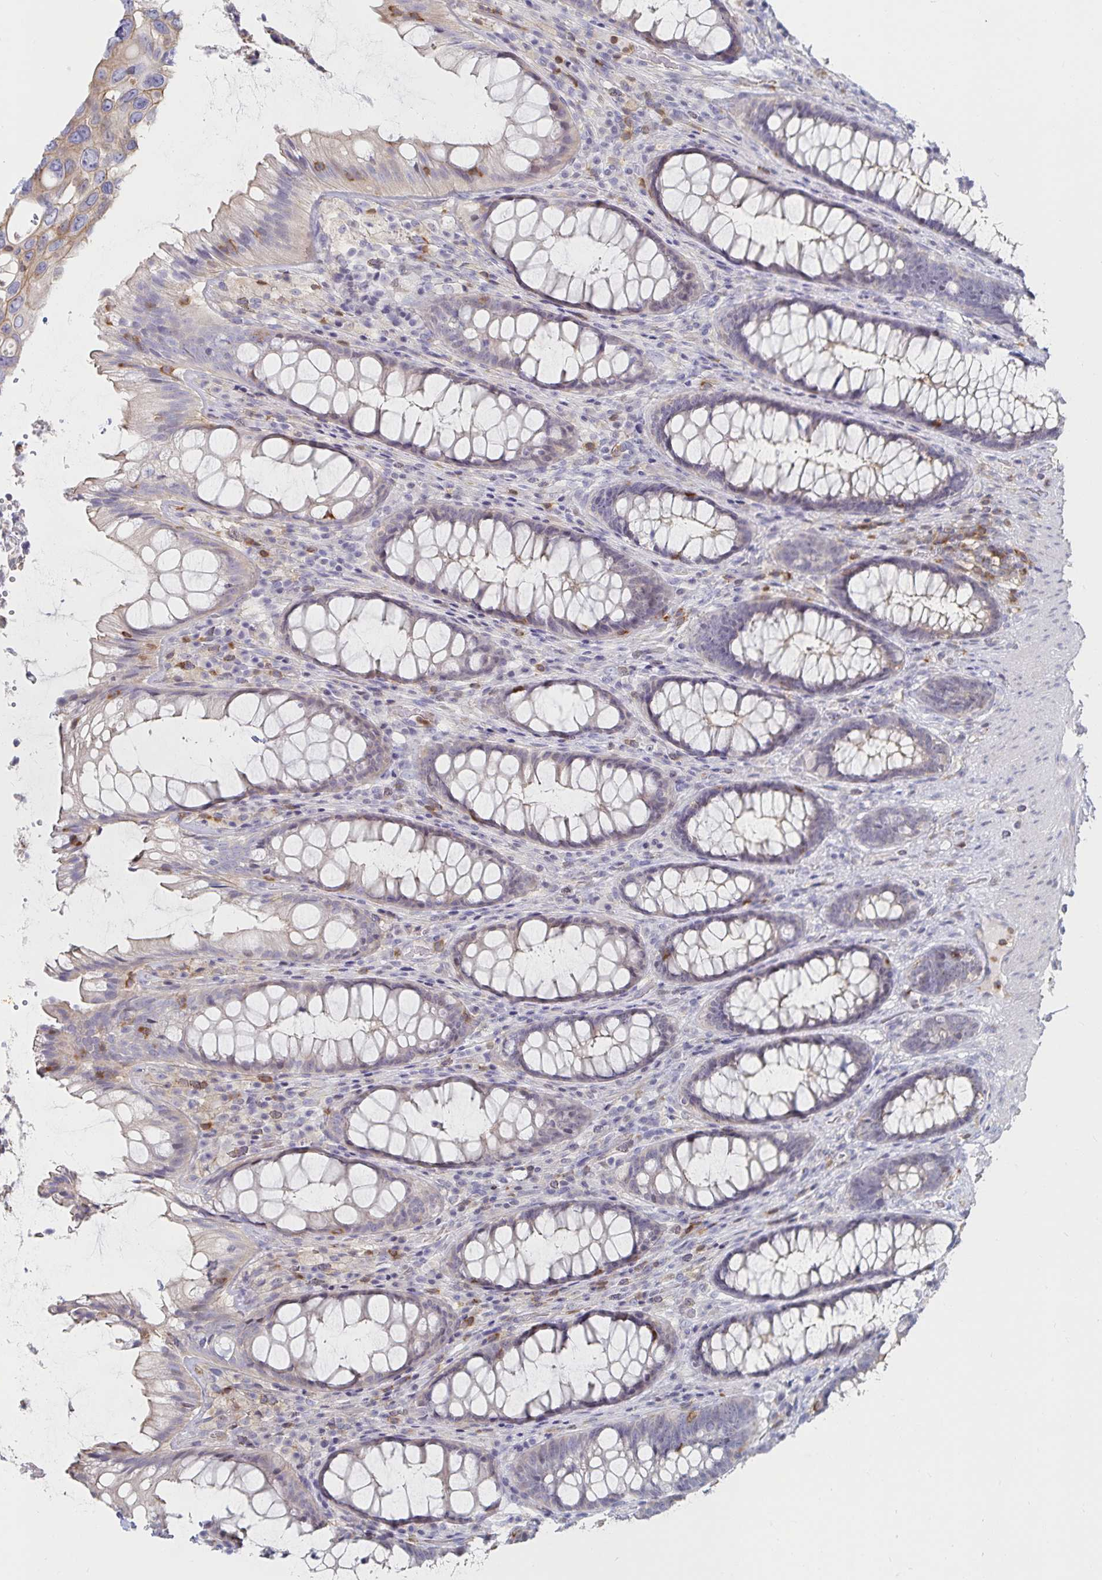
{"staining": {"intensity": "negative", "quantity": "none", "location": "none"}, "tissue": "rectum", "cell_type": "Glandular cells", "image_type": "normal", "snomed": [{"axis": "morphology", "description": "Normal tissue, NOS"}, {"axis": "topography", "description": "Rectum"}], "caption": "Glandular cells show no significant staining in unremarkable rectum. Brightfield microscopy of immunohistochemistry stained with DAB (3,3'-diaminobenzidine) (brown) and hematoxylin (blue), captured at high magnification.", "gene": "PIK3CD", "patient": {"sex": "male", "age": 72}}